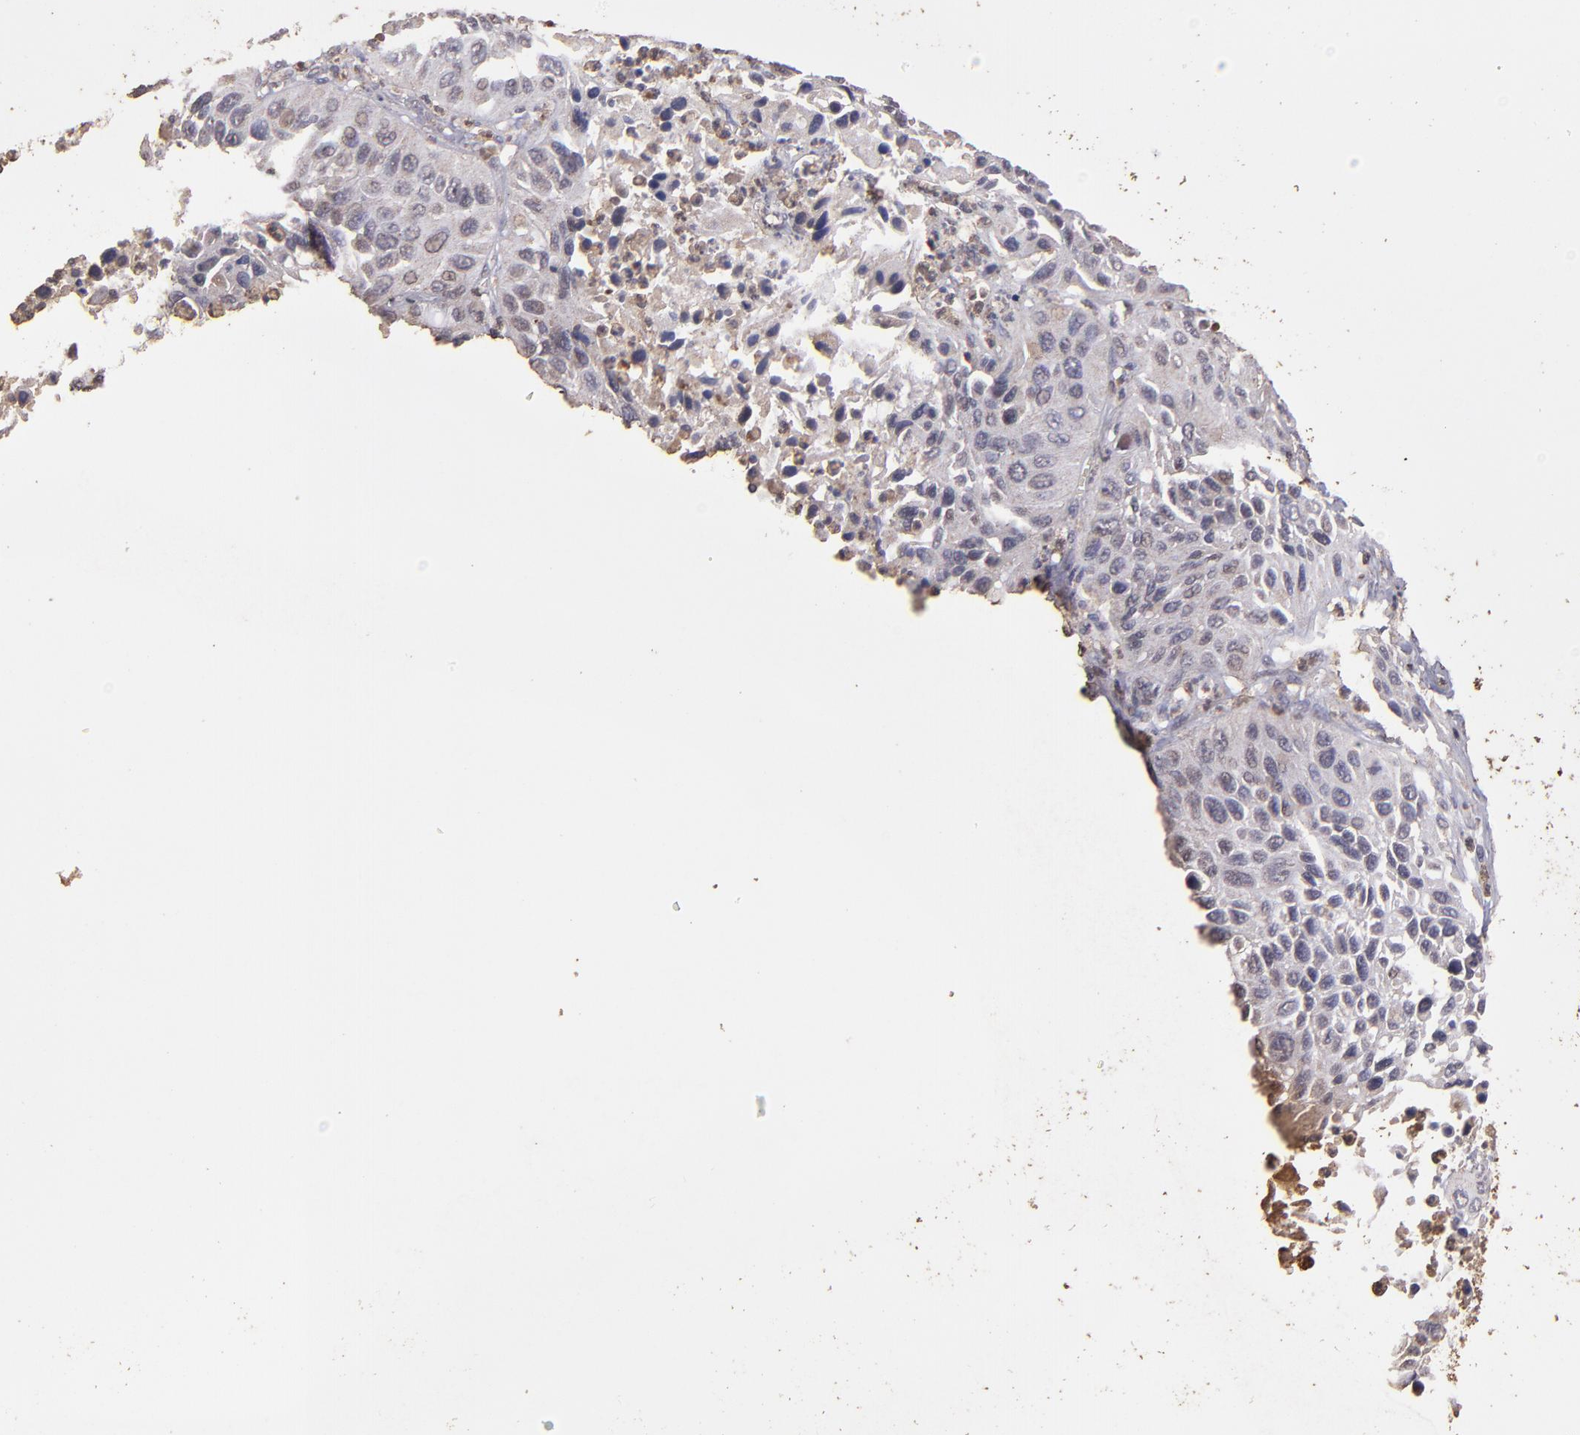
{"staining": {"intensity": "weak", "quantity": "25%-75%", "location": "nuclear"}, "tissue": "lung cancer", "cell_type": "Tumor cells", "image_type": "cancer", "snomed": [{"axis": "morphology", "description": "Squamous cell carcinoma, NOS"}, {"axis": "topography", "description": "Lung"}], "caption": "Approximately 25%-75% of tumor cells in lung squamous cell carcinoma demonstrate weak nuclear protein expression as visualized by brown immunohistochemical staining.", "gene": "HECTD1", "patient": {"sex": "female", "age": 76}}